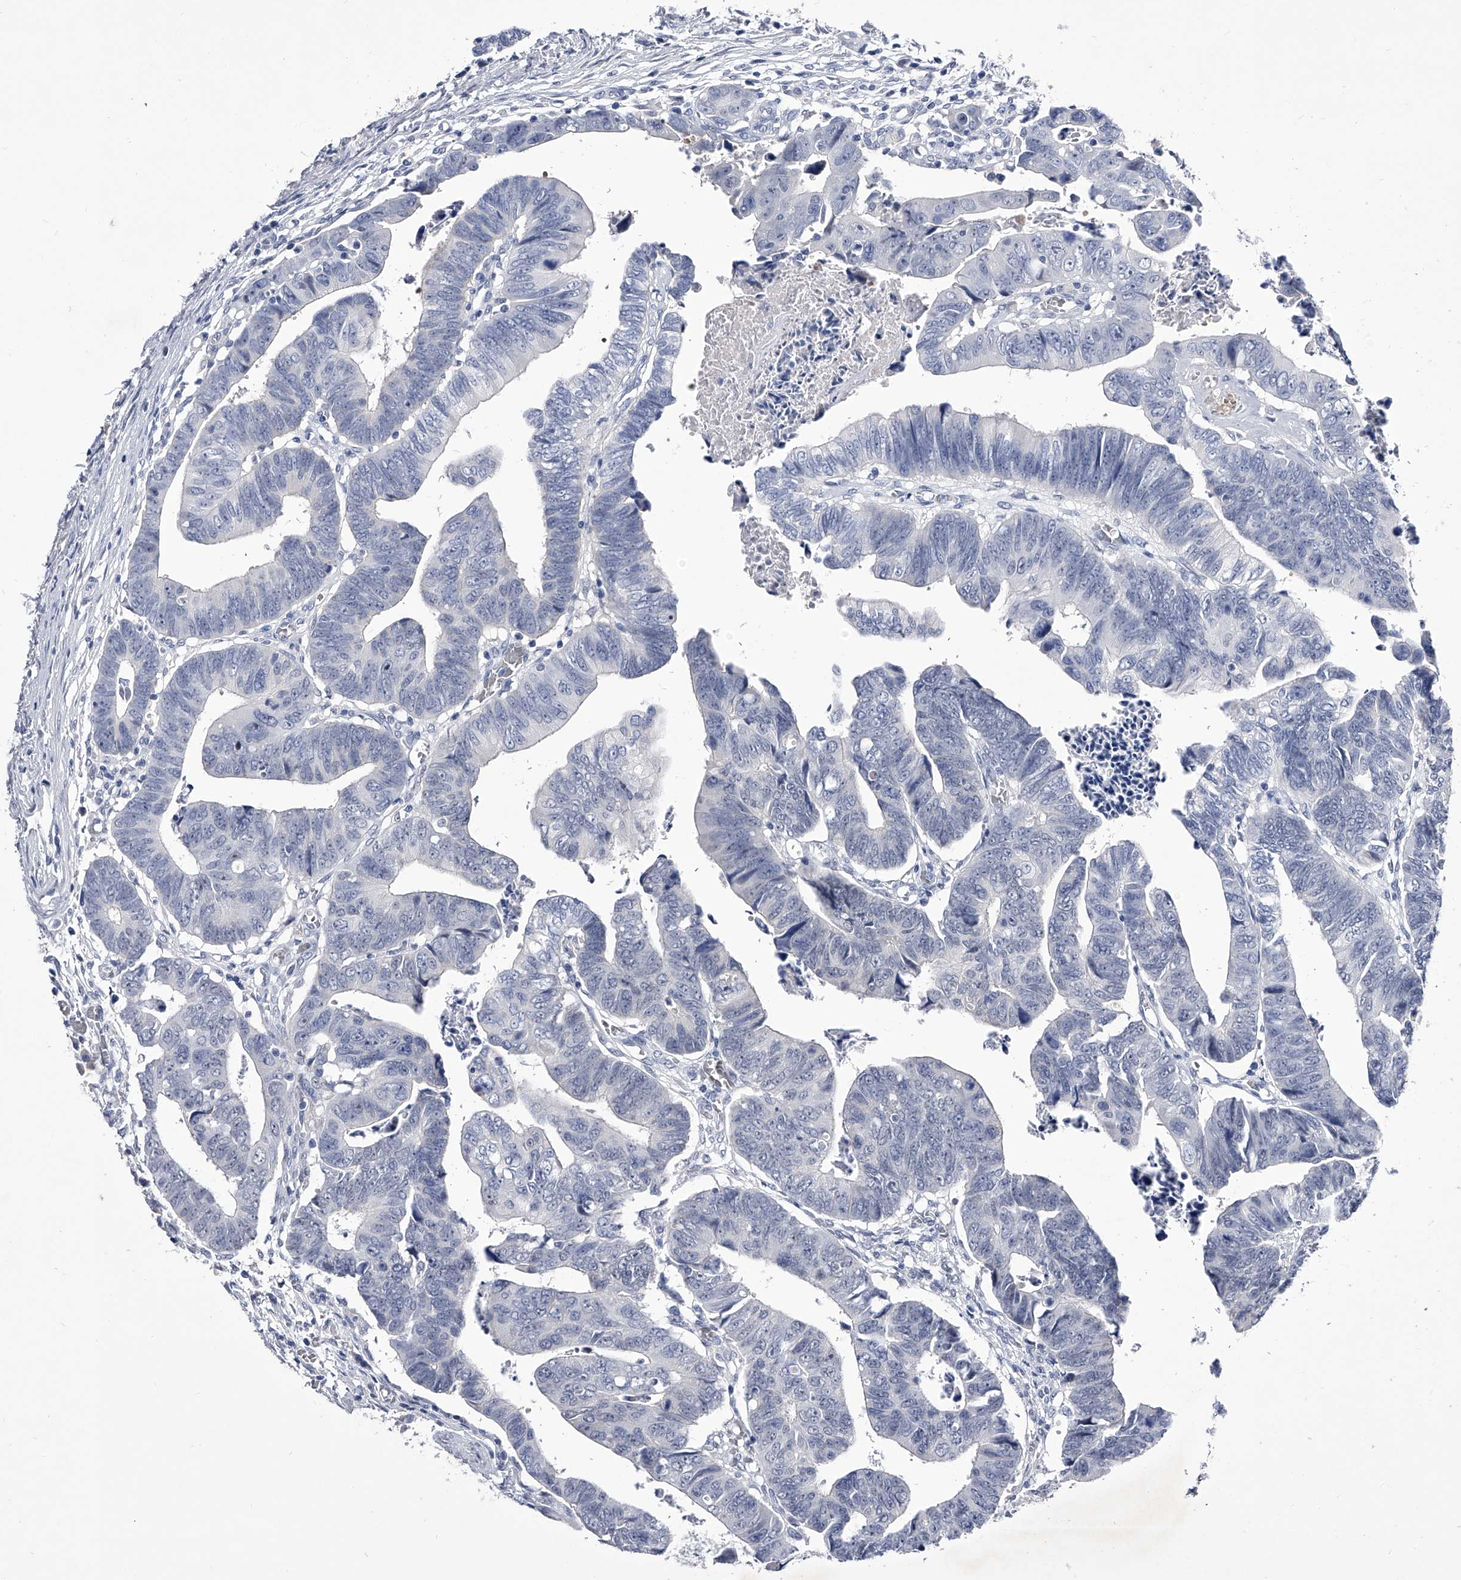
{"staining": {"intensity": "negative", "quantity": "none", "location": "none"}, "tissue": "colorectal cancer", "cell_type": "Tumor cells", "image_type": "cancer", "snomed": [{"axis": "morphology", "description": "Adenocarcinoma, NOS"}, {"axis": "topography", "description": "Rectum"}], "caption": "A high-resolution micrograph shows immunohistochemistry (IHC) staining of colorectal cancer, which shows no significant positivity in tumor cells.", "gene": "CRISP2", "patient": {"sex": "female", "age": 65}}